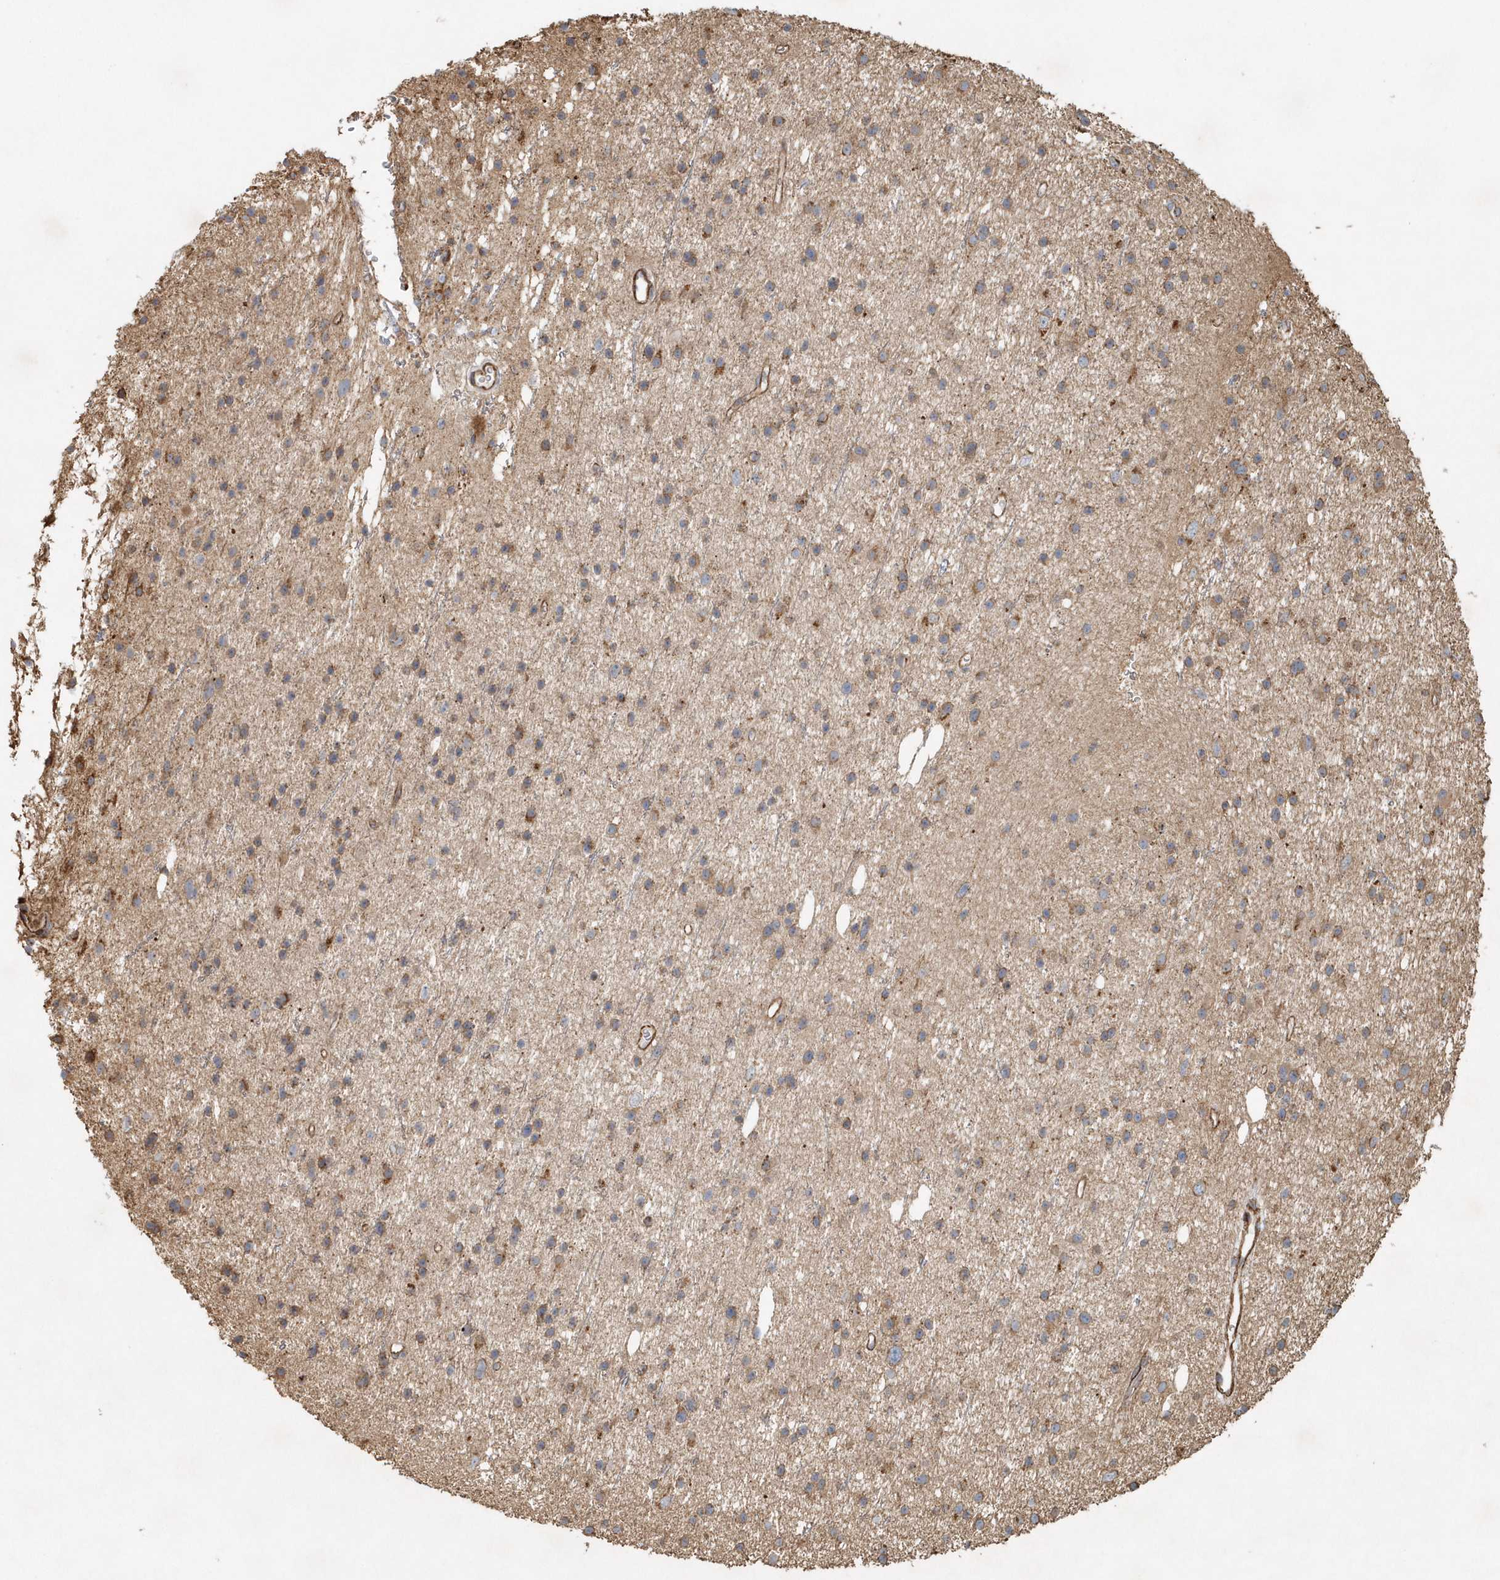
{"staining": {"intensity": "moderate", "quantity": "25%-75%", "location": "cytoplasmic/membranous"}, "tissue": "glioma", "cell_type": "Tumor cells", "image_type": "cancer", "snomed": [{"axis": "morphology", "description": "Glioma, malignant, Low grade"}, {"axis": "topography", "description": "Cerebral cortex"}], "caption": "Protein analysis of low-grade glioma (malignant) tissue shows moderate cytoplasmic/membranous staining in approximately 25%-75% of tumor cells.", "gene": "MMUT", "patient": {"sex": "female", "age": 39}}